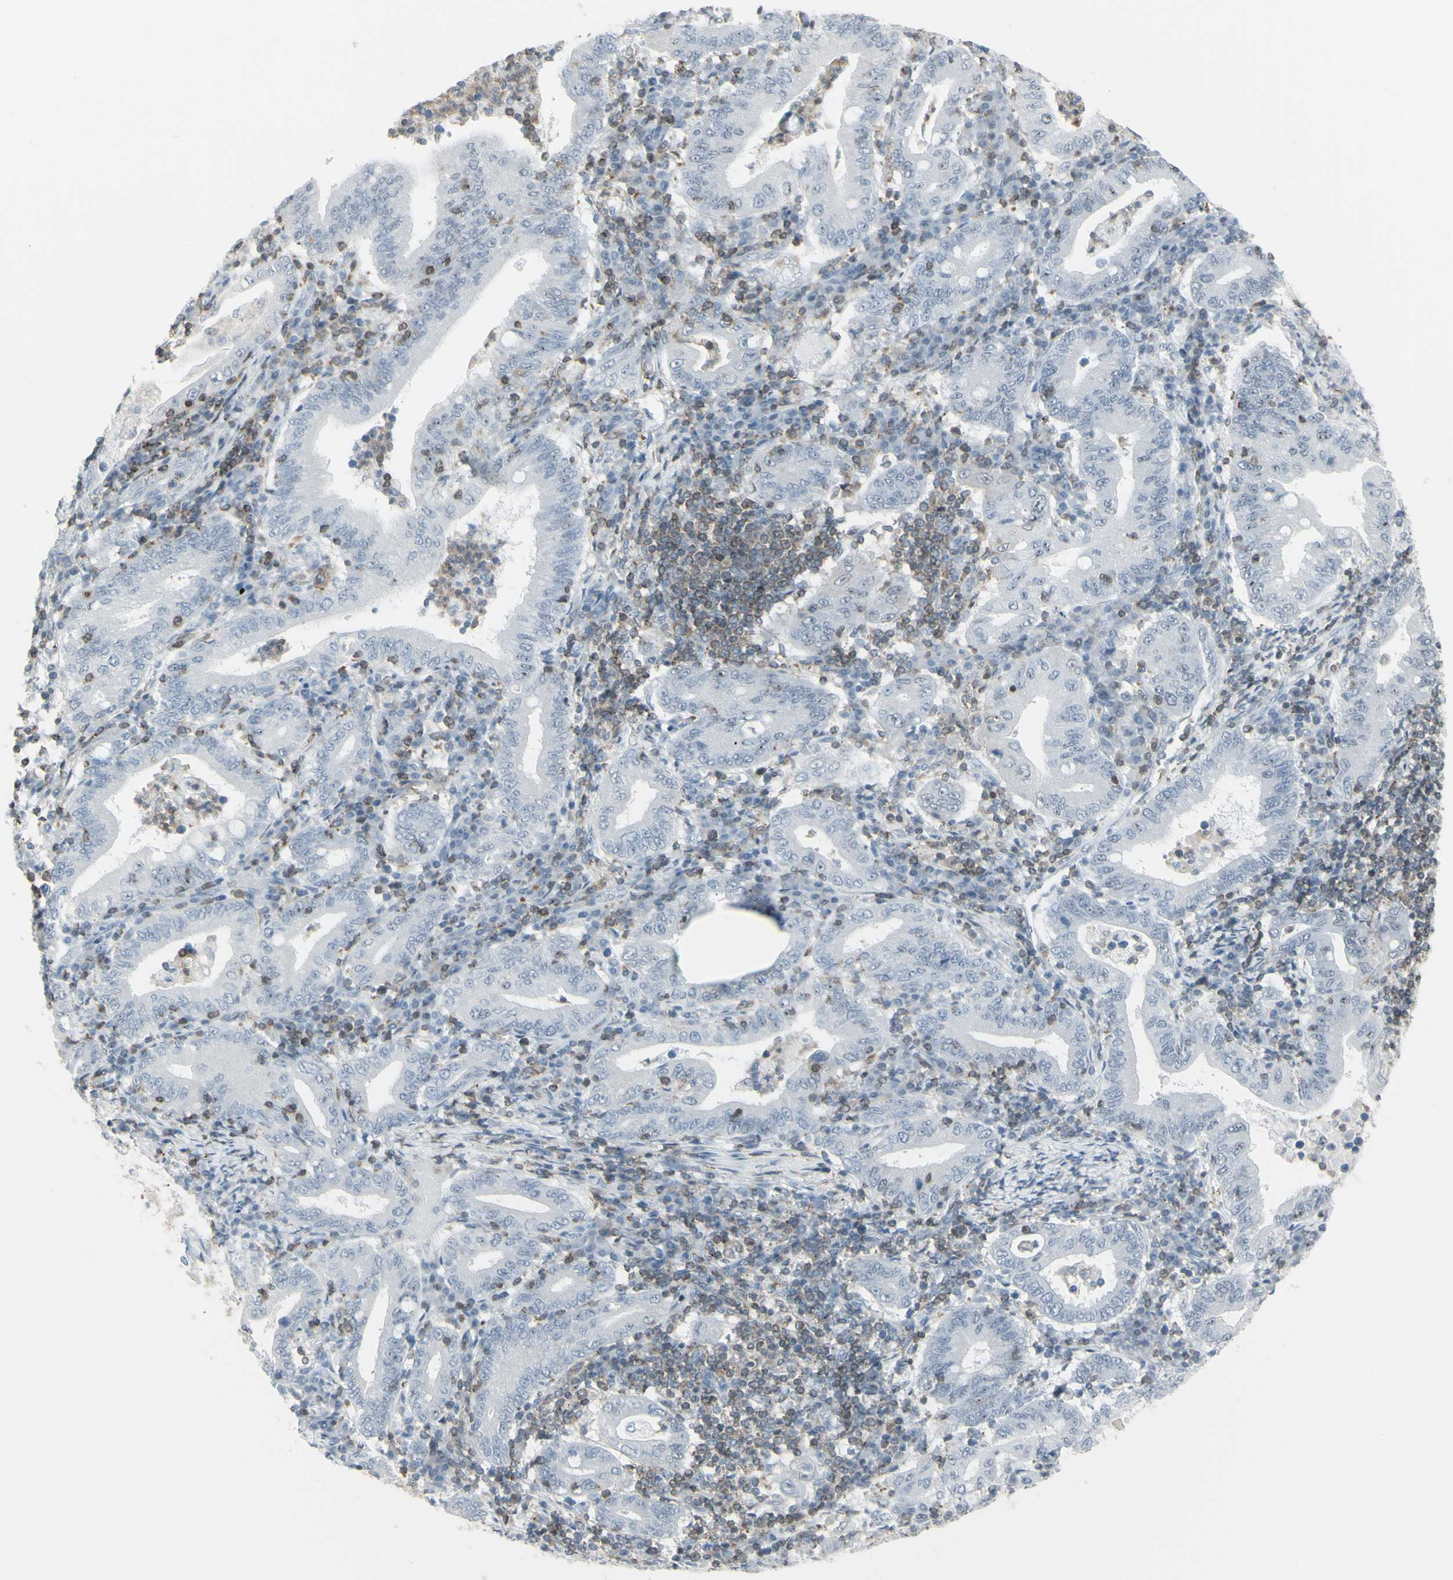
{"staining": {"intensity": "negative", "quantity": "none", "location": "none"}, "tissue": "stomach cancer", "cell_type": "Tumor cells", "image_type": "cancer", "snomed": [{"axis": "morphology", "description": "Normal tissue, NOS"}, {"axis": "morphology", "description": "Adenocarcinoma, NOS"}, {"axis": "topography", "description": "Esophagus"}, {"axis": "topography", "description": "Stomach, upper"}, {"axis": "topography", "description": "Peripheral nerve tissue"}], "caption": "IHC of stomach cancer displays no expression in tumor cells.", "gene": "NRG1", "patient": {"sex": "male", "age": 62}}